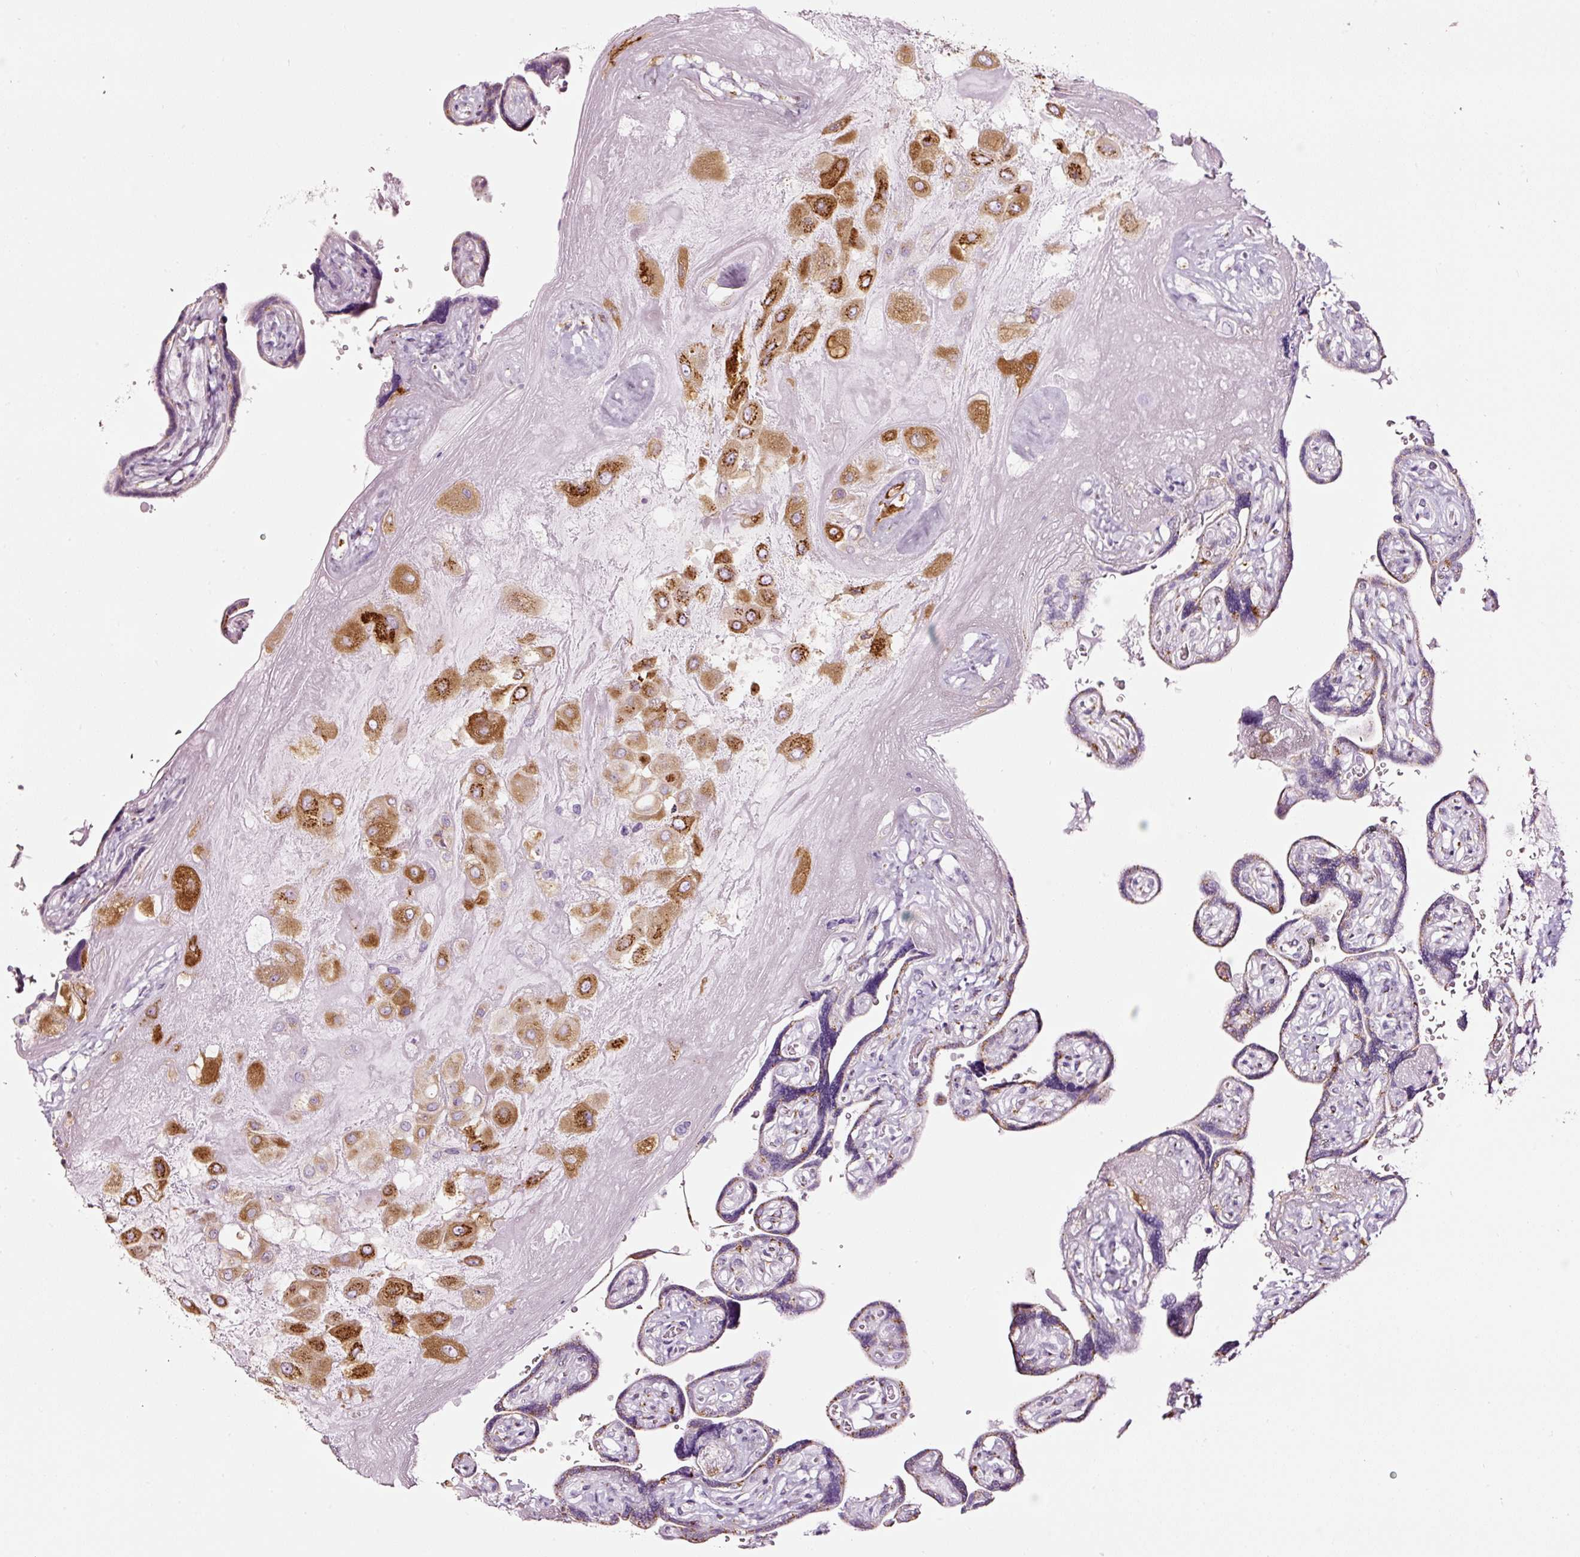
{"staining": {"intensity": "strong", "quantity": ">75%", "location": "cytoplasmic/membranous"}, "tissue": "placenta", "cell_type": "Decidual cells", "image_type": "normal", "snomed": [{"axis": "morphology", "description": "Normal tissue, NOS"}, {"axis": "topography", "description": "Placenta"}], "caption": "Immunohistochemical staining of normal placenta exhibits >75% levels of strong cytoplasmic/membranous protein positivity in about >75% of decidual cells. (Brightfield microscopy of DAB IHC at high magnification).", "gene": "SDF4", "patient": {"sex": "female", "age": 32}}